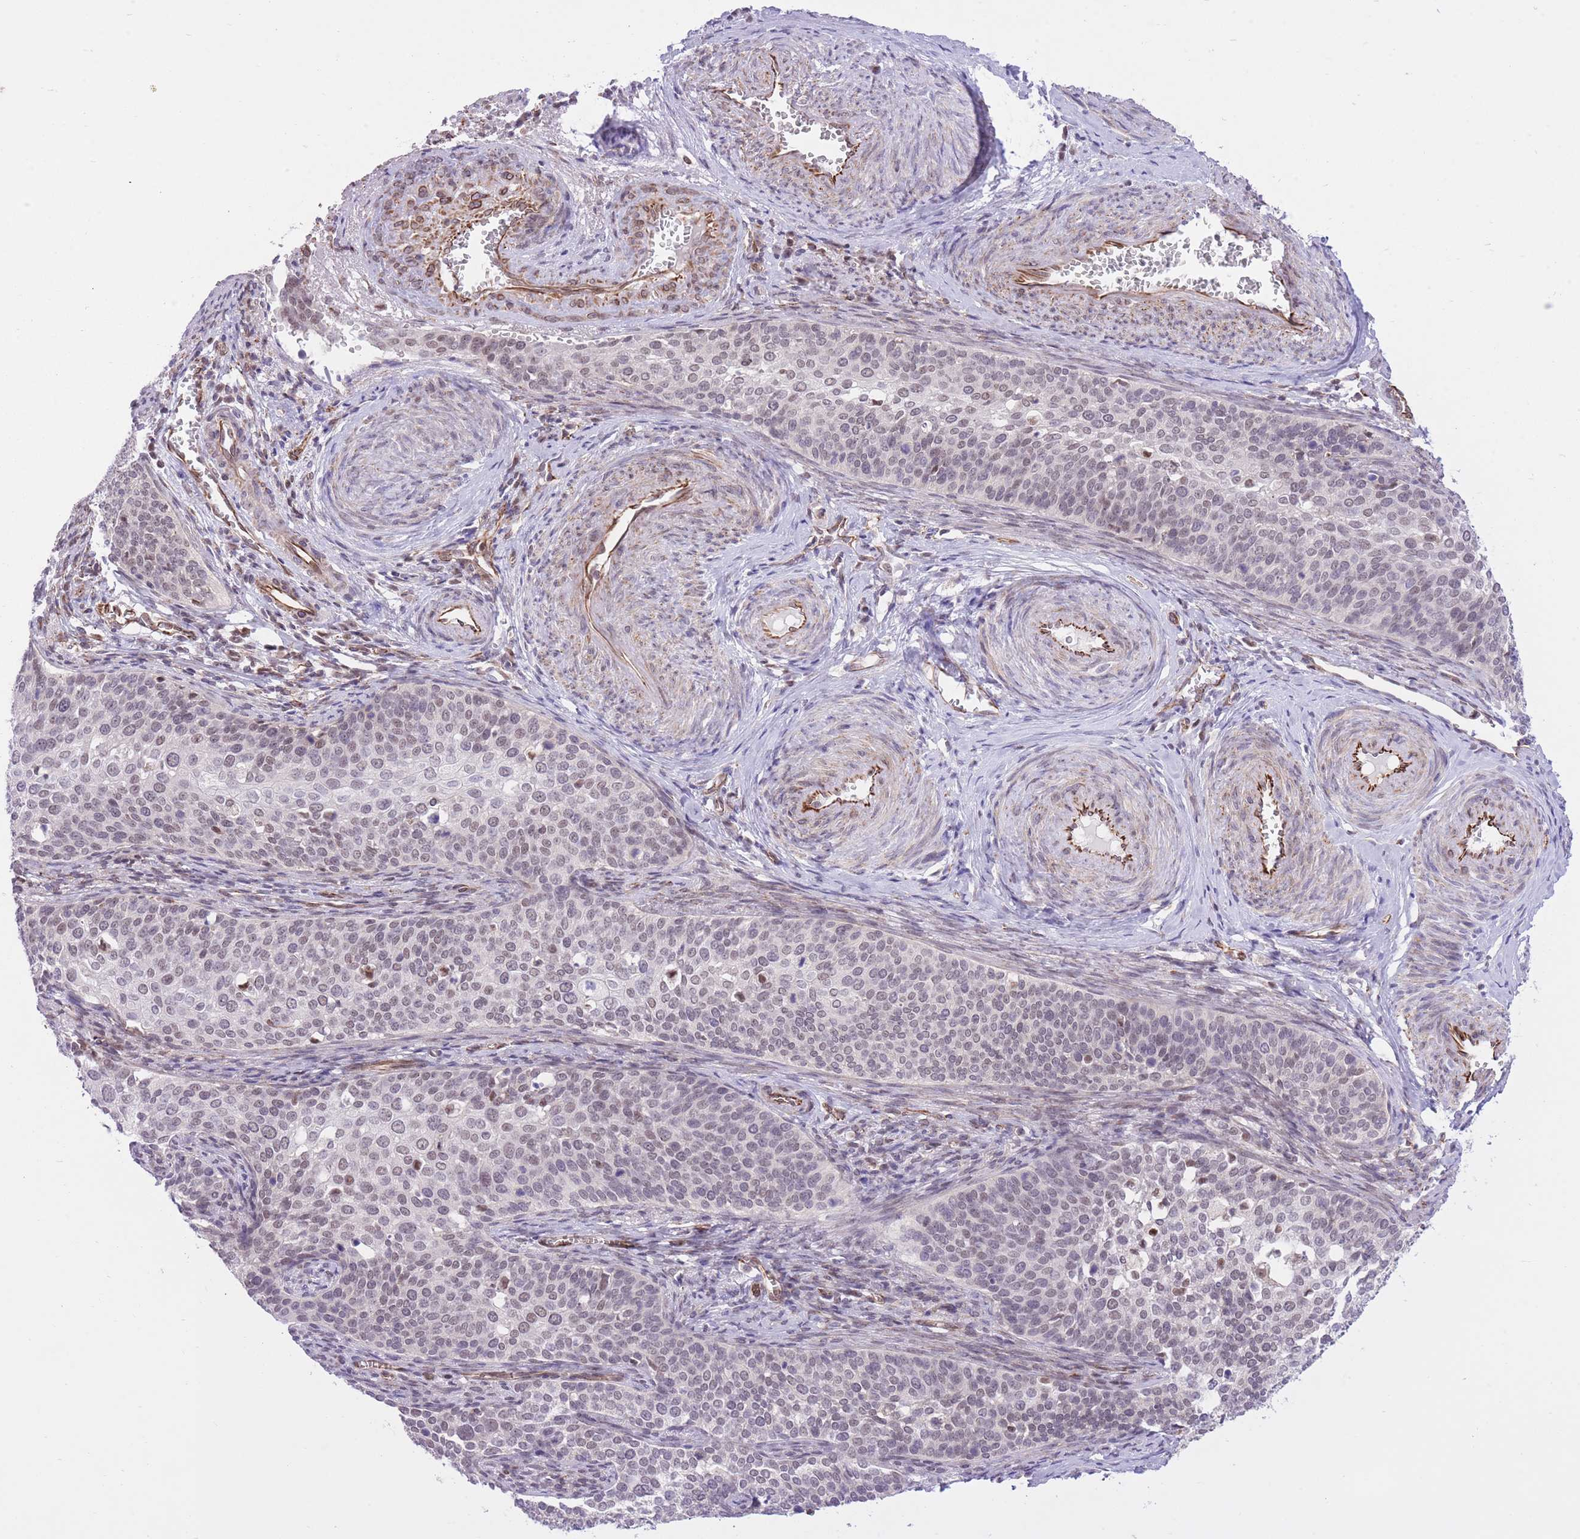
{"staining": {"intensity": "weak", "quantity": "25%-75%", "location": "nuclear"}, "tissue": "cervical cancer", "cell_type": "Tumor cells", "image_type": "cancer", "snomed": [{"axis": "morphology", "description": "Squamous cell carcinoma, NOS"}, {"axis": "topography", "description": "Cervix"}], "caption": "IHC micrograph of cervical squamous cell carcinoma stained for a protein (brown), which shows low levels of weak nuclear staining in about 25%-75% of tumor cells.", "gene": "ELL", "patient": {"sex": "female", "age": 44}}